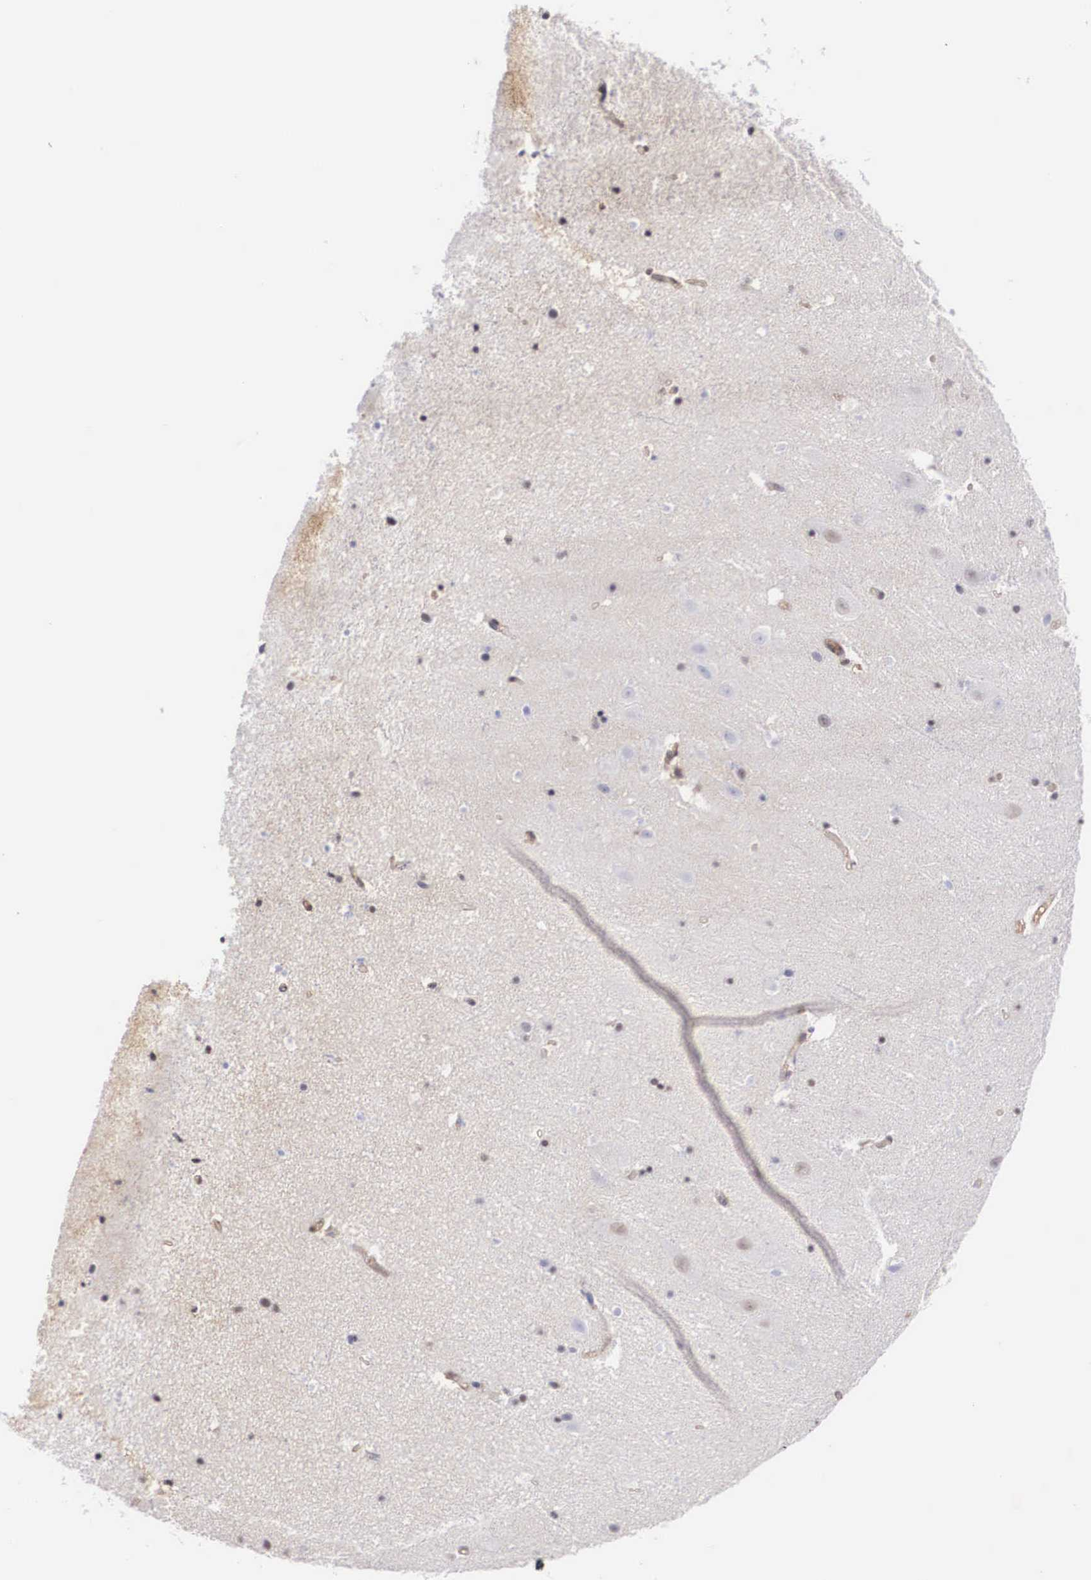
{"staining": {"intensity": "negative", "quantity": "none", "location": "none"}, "tissue": "hippocampus", "cell_type": "Glial cells", "image_type": "normal", "snomed": [{"axis": "morphology", "description": "Normal tissue, NOS"}, {"axis": "topography", "description": "Hippocampus"}], "caption": "Immunohistochemistry of benign human hippocampus displays no staining in glial cells.", "gene": "NR4A2", "patient": {"sex": "male", "age": 45}}